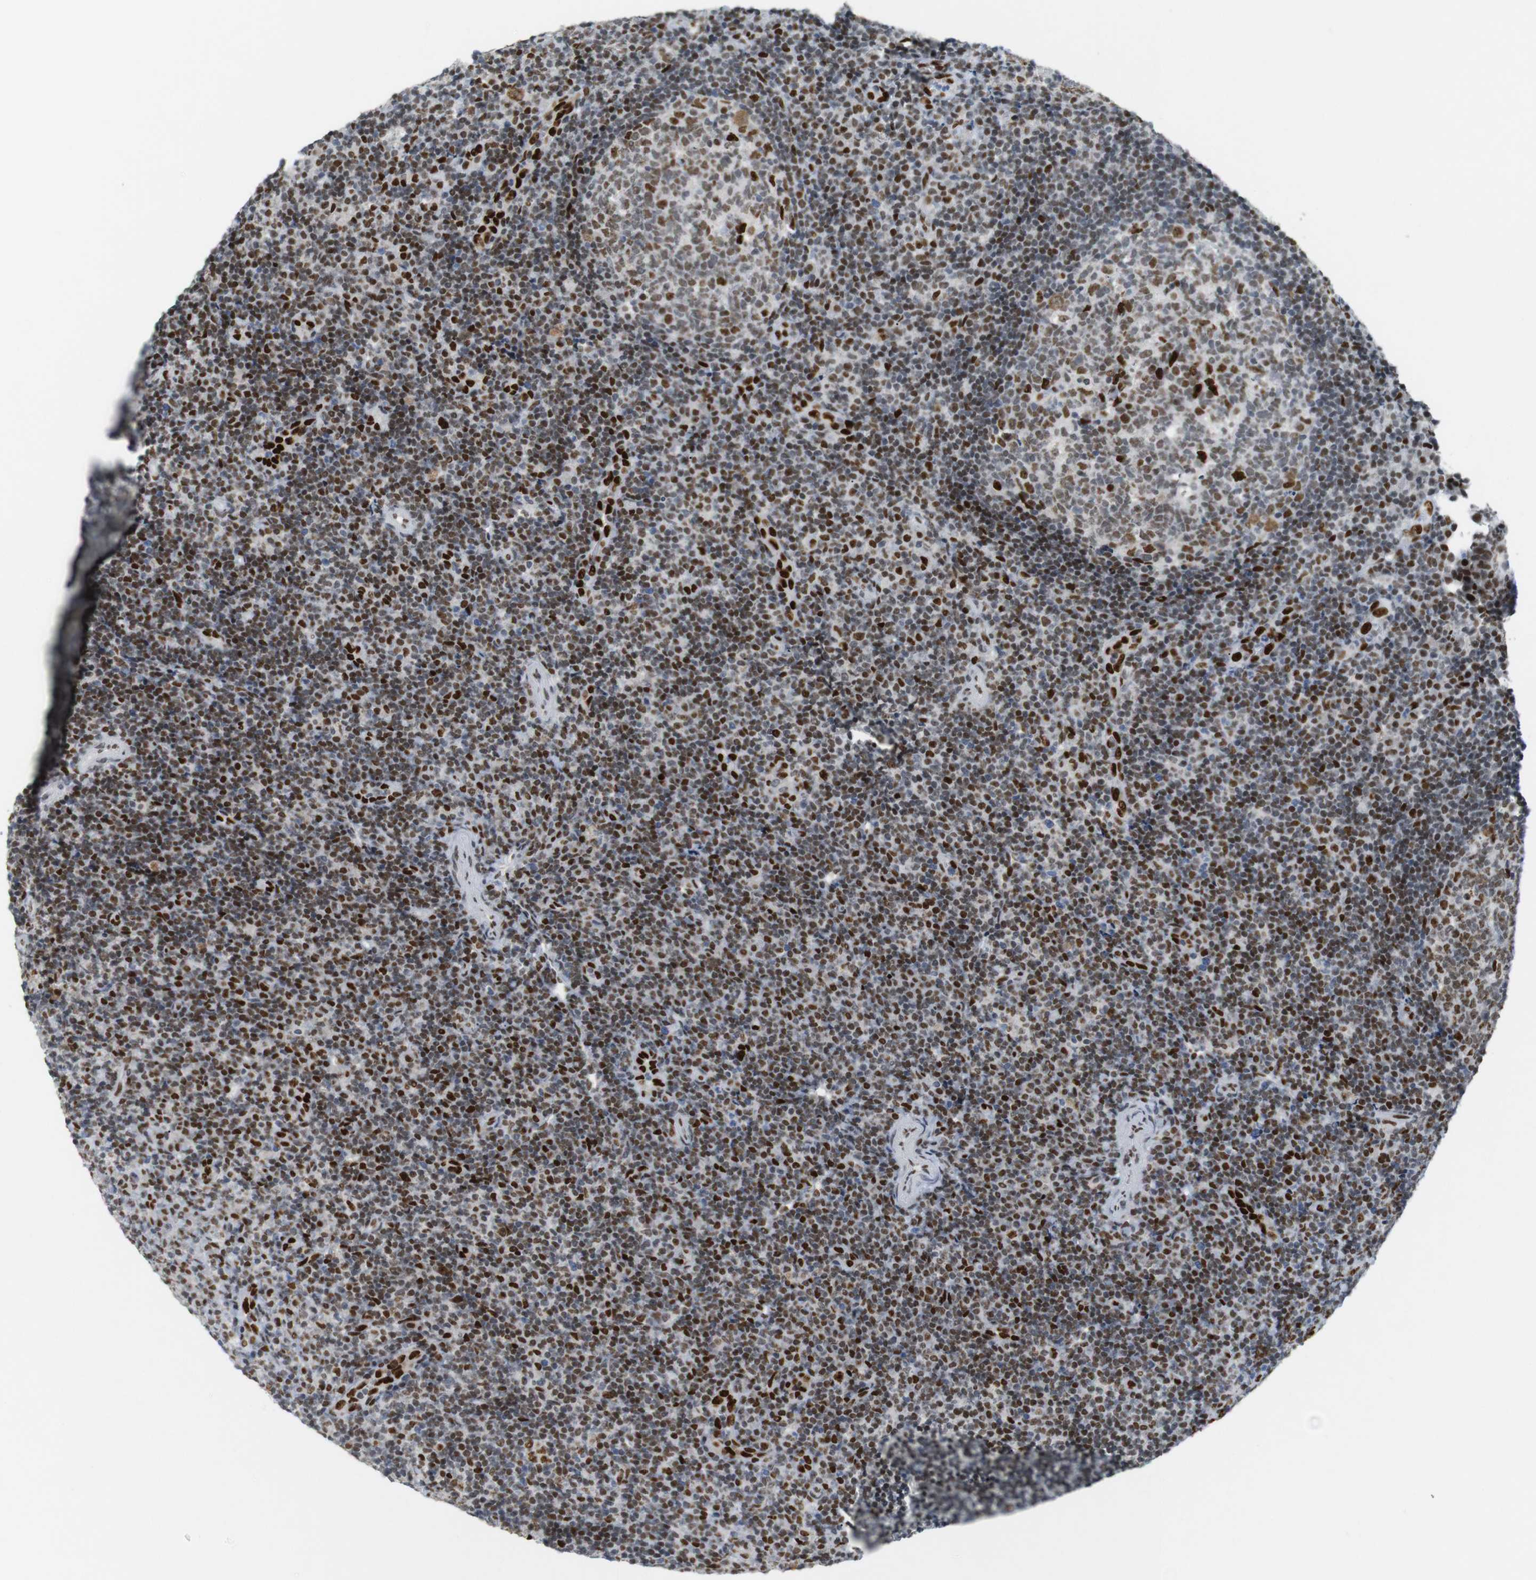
{"staining": {"intensity": "strong", "quantity": ">75%", "location": "nuclear"}, "tissue": "tonsil", "cell_type": "Germinal center cells", "image_type": "normal", "snomed": [{"axis": "morphology", "description": "Normal tissue, NOS"}, {"axis": "topography", "description": "Tonsil"}], "caption": "This photomicrograph demonstrates IHC staining of benign tonsil, with high strong nuclear expression in approximately >75% of germinal center cells.", "gene": "RIOX2", "patient": {"sex": "female", "age": 40}}